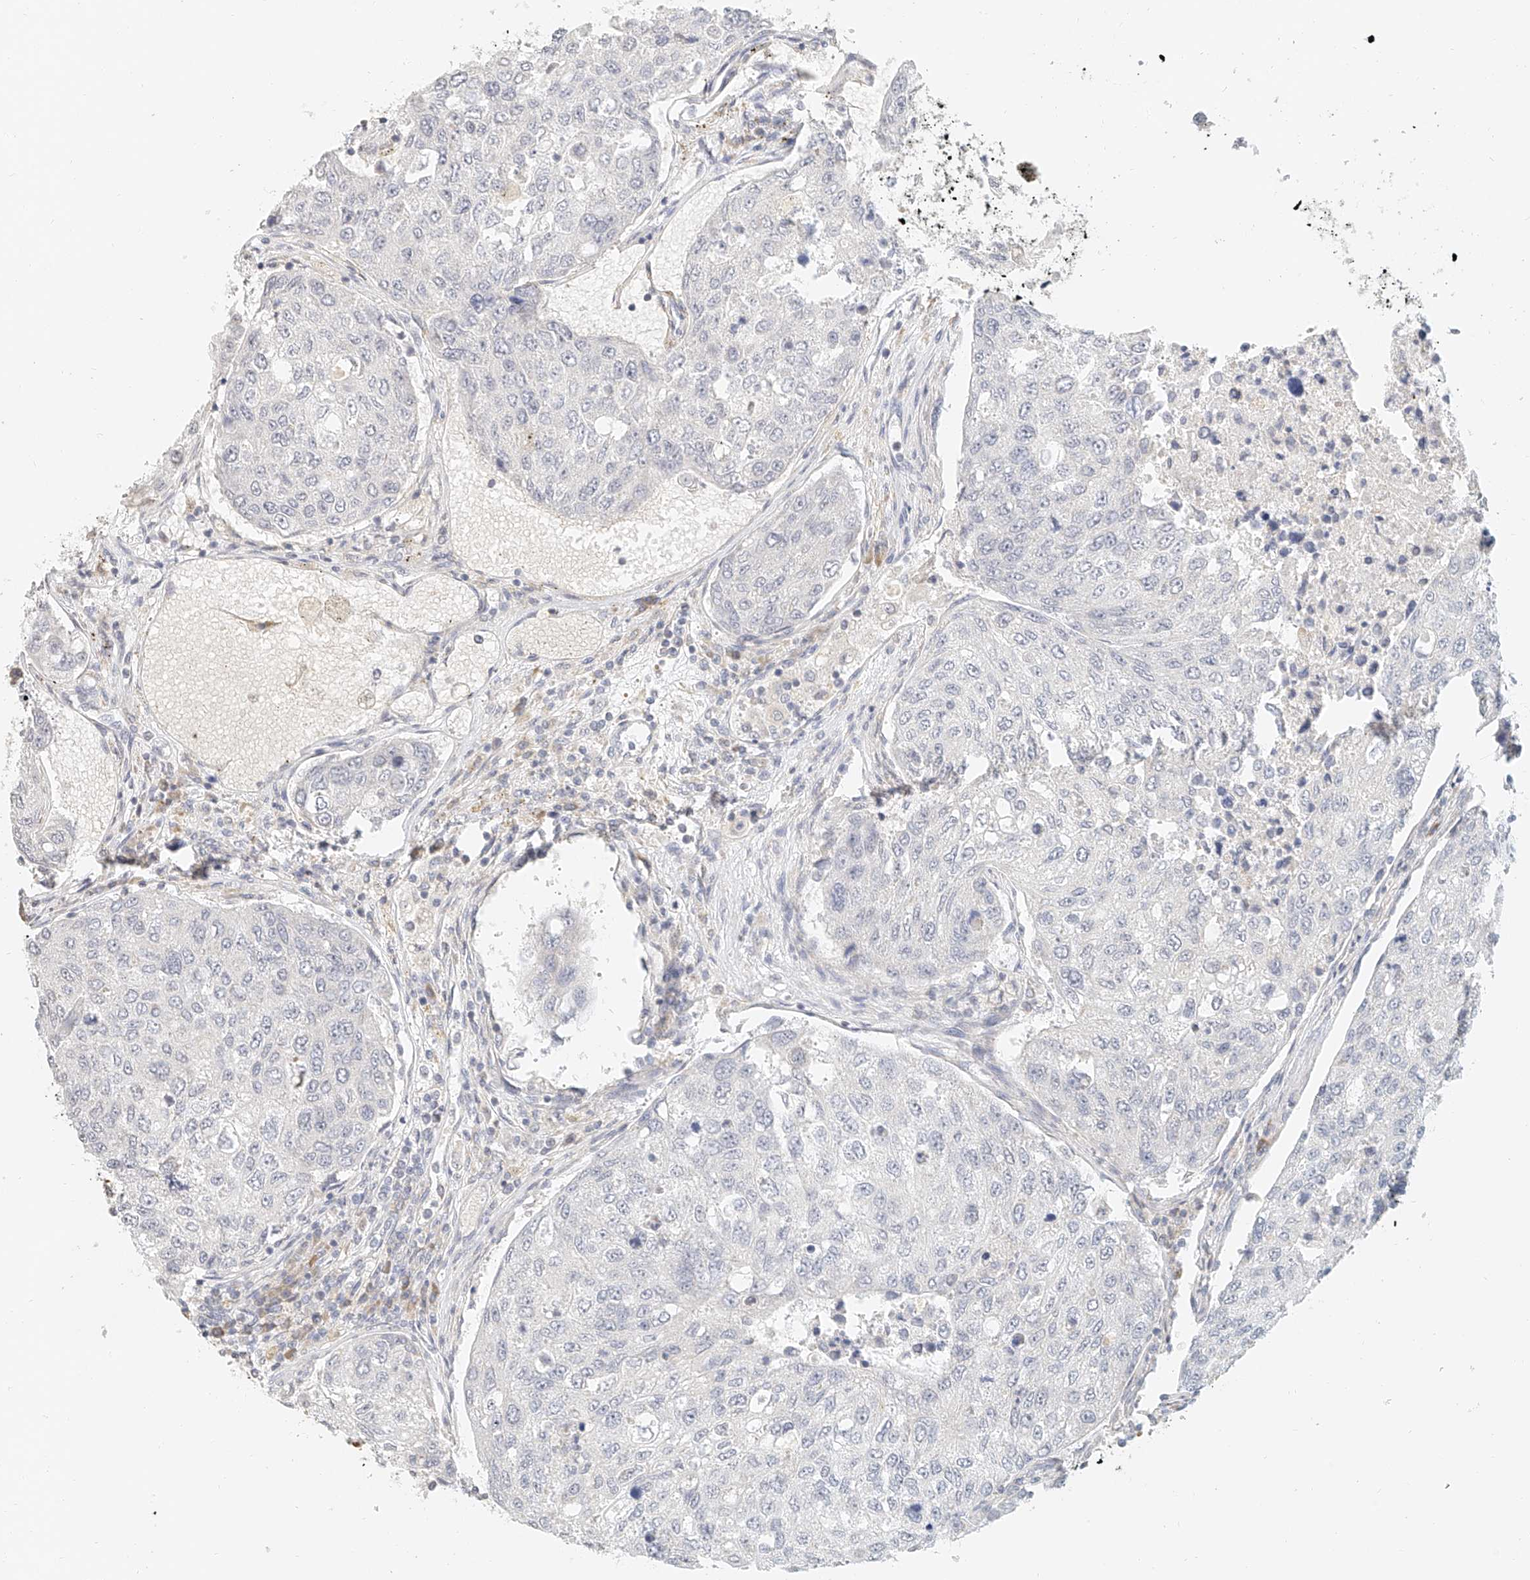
{"staining": {"intensity": "negative", "quantity": "none", "location": "none"}, "tissue": "urothelial cancer", "cell_type": "Tumor cells", "image_type": "cancer", "snomed": [{"axis": "morphology", "description": "Urothelial carcinoma, High grade"}, {"axis": "topography", "description": "Lymph node"}, {"axis": "topography", "description": "Urinary bladder"}], "caption": "An immunohistochemistry (IHC) image of high-grade urothelial carcinoma is shown. There is no staining in tumor cells of high-grade urothelial carcinoma.", "gene": "CXorf58", "patient": {"sex": "male", "age": 51}}